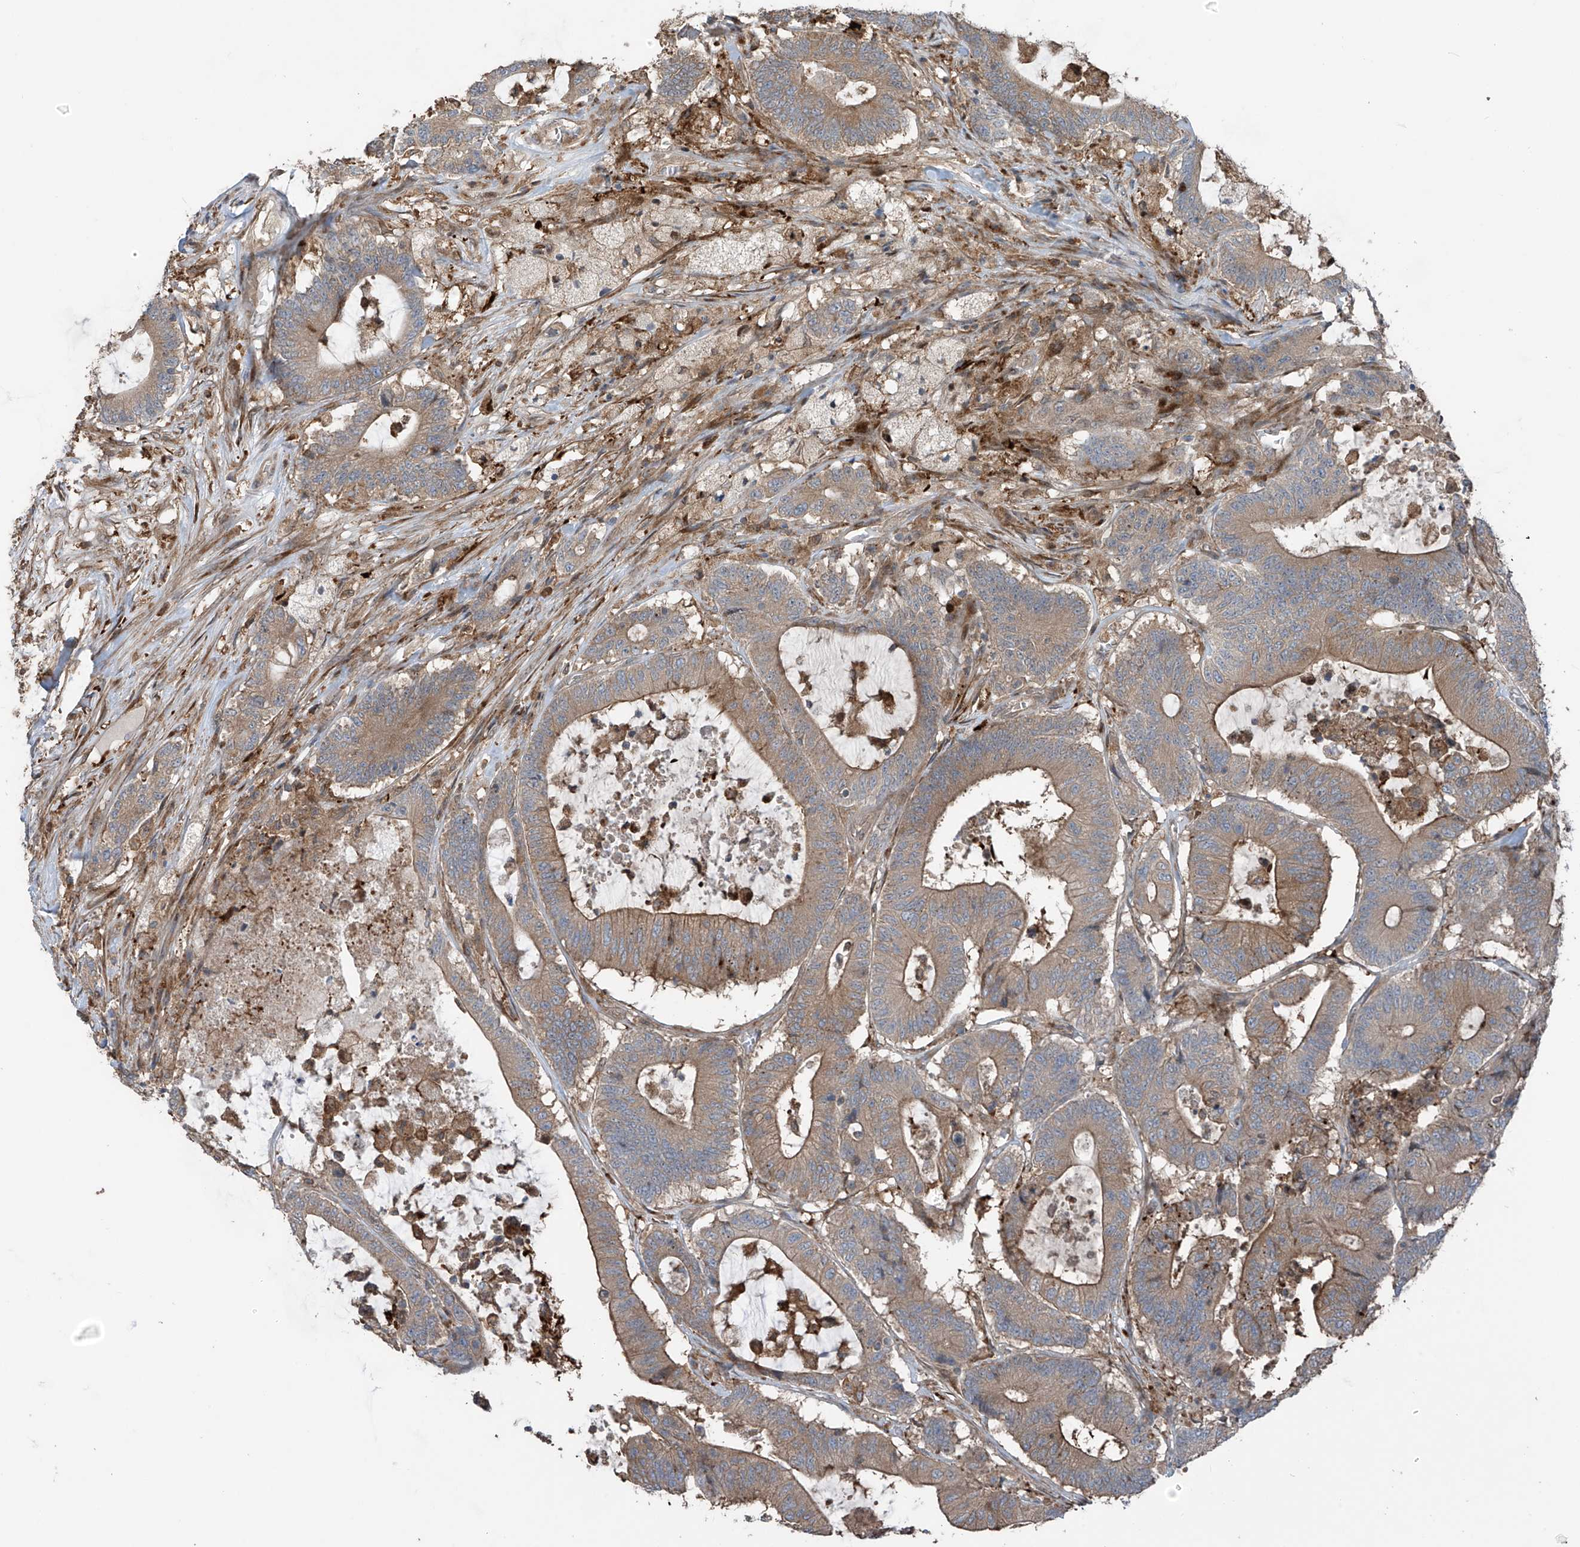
{"staining": {"intensity": "moderate", "quantity": ">75%", "location": "cytoplasmic/membranous"}, "tissue": "colorectal cancer", "cell_type": "Tumor cells", "image_type": "cancer", "snomed": [{"axis": "morphology", "description": "Adenocarcinoma, NOS"}, {"axis": "topography", "description": "Colon"}], "caption": "Immunohistochemical staining of human adenocarcinoma (colorectal) reveals medium levels of moderate cytoplasmic/membranous positivity in approximately >75% of tumor cells.", "gene": "SAMD3", "patient": {"sex": "female", "age": 84}}